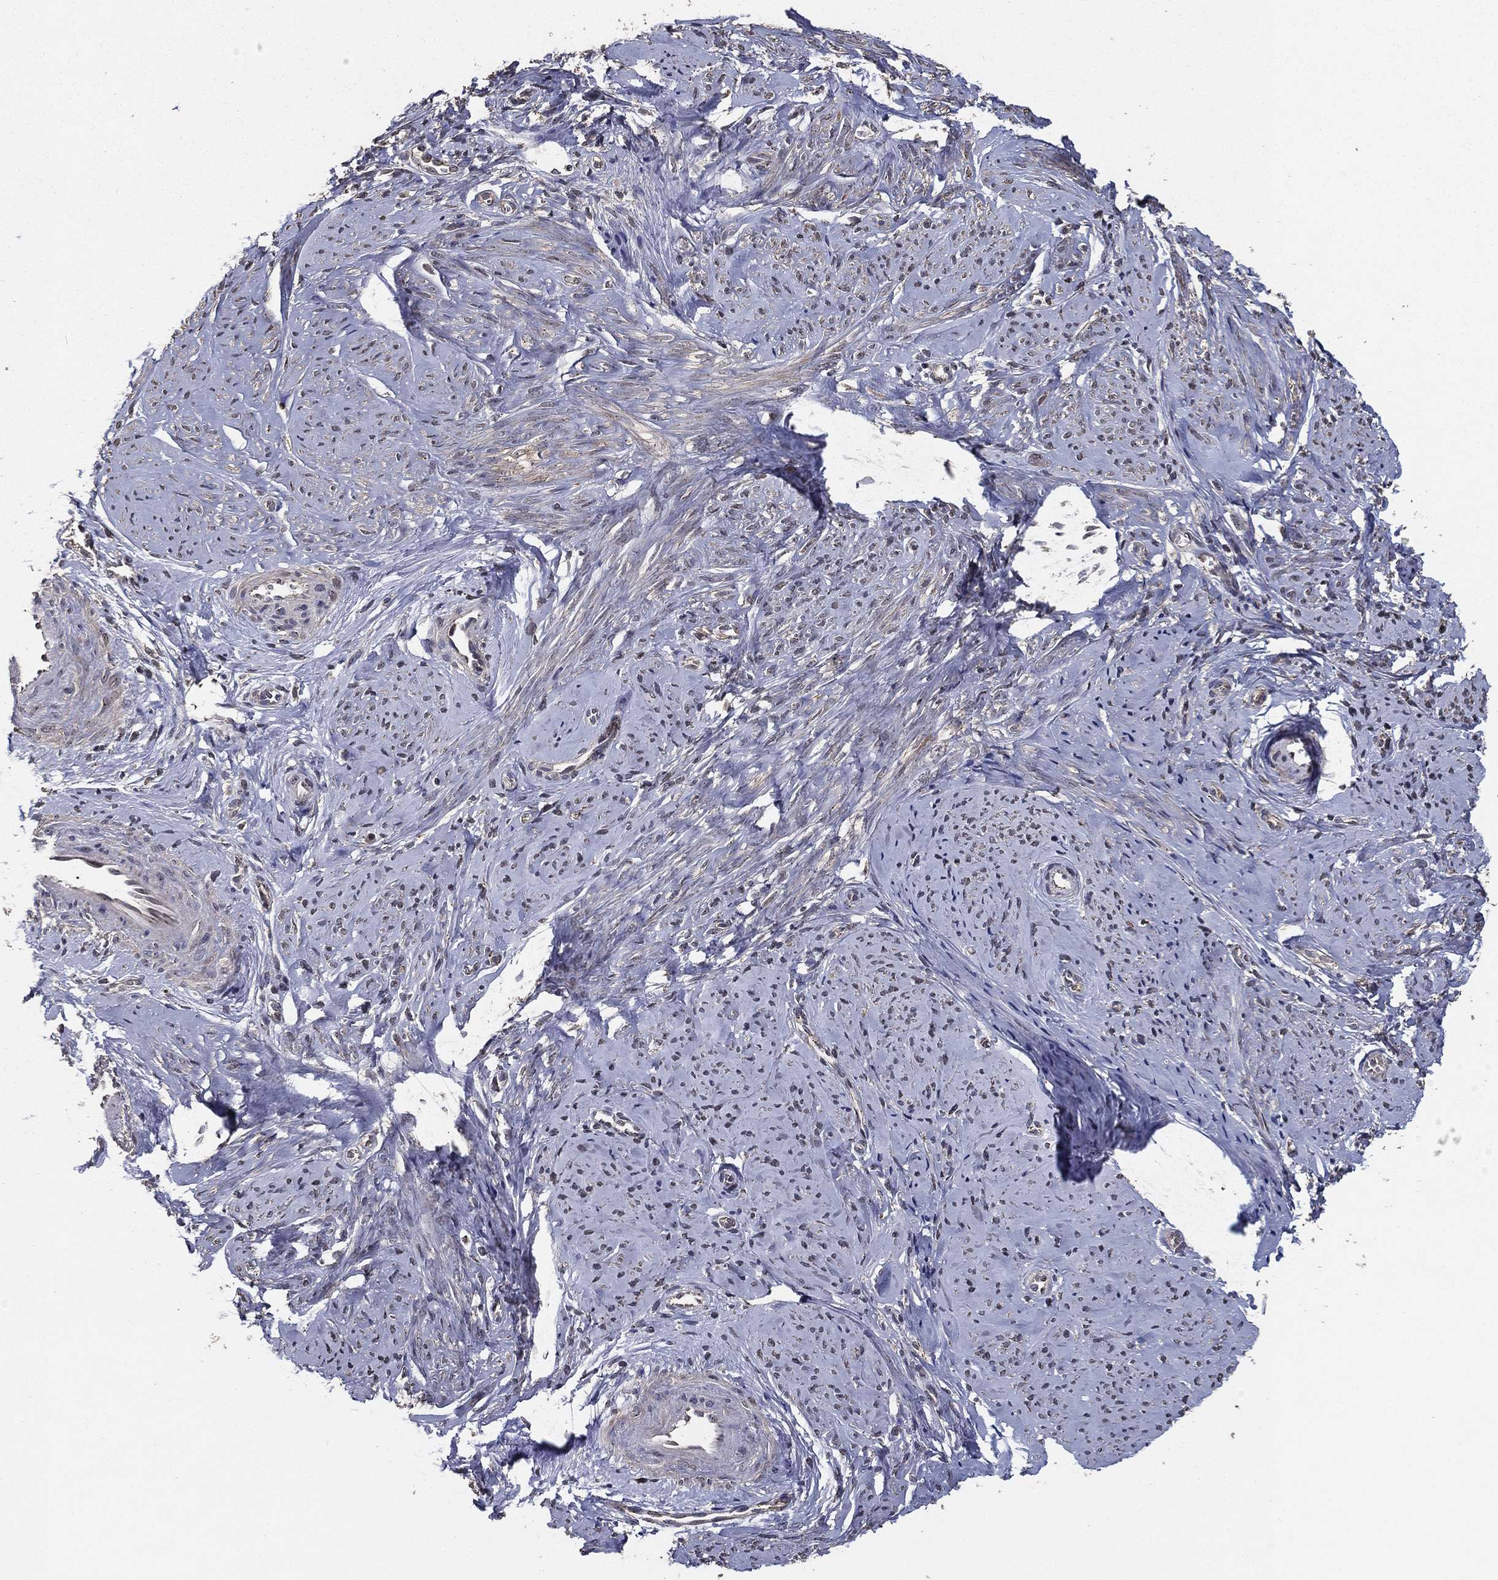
{"staining": {"intensity": "moderate", "quantity": "25%-75%", "location": "cytoplasmic/membranous"}, "tissue": "smooth muscle", "cell_type": "Smooth muscle cells", "image_type": "normal", "snomed": [{"axis": "morphology", "description": "Normal tissue, NOS"}, {"axis": "topography", "description": "Smooth muscle"}], "caption": "Immunohistochemical staining of benign human smooth muscle shows 25%-75% levels of moderate cytoplasmic/membranous protein staining in about 25%-75% of smooth muscle cells. The protein is shown in brown color, while the nuclei are stained blue.", "gene": "PCNT", "patient": {"sex": "female", "age": 48}}